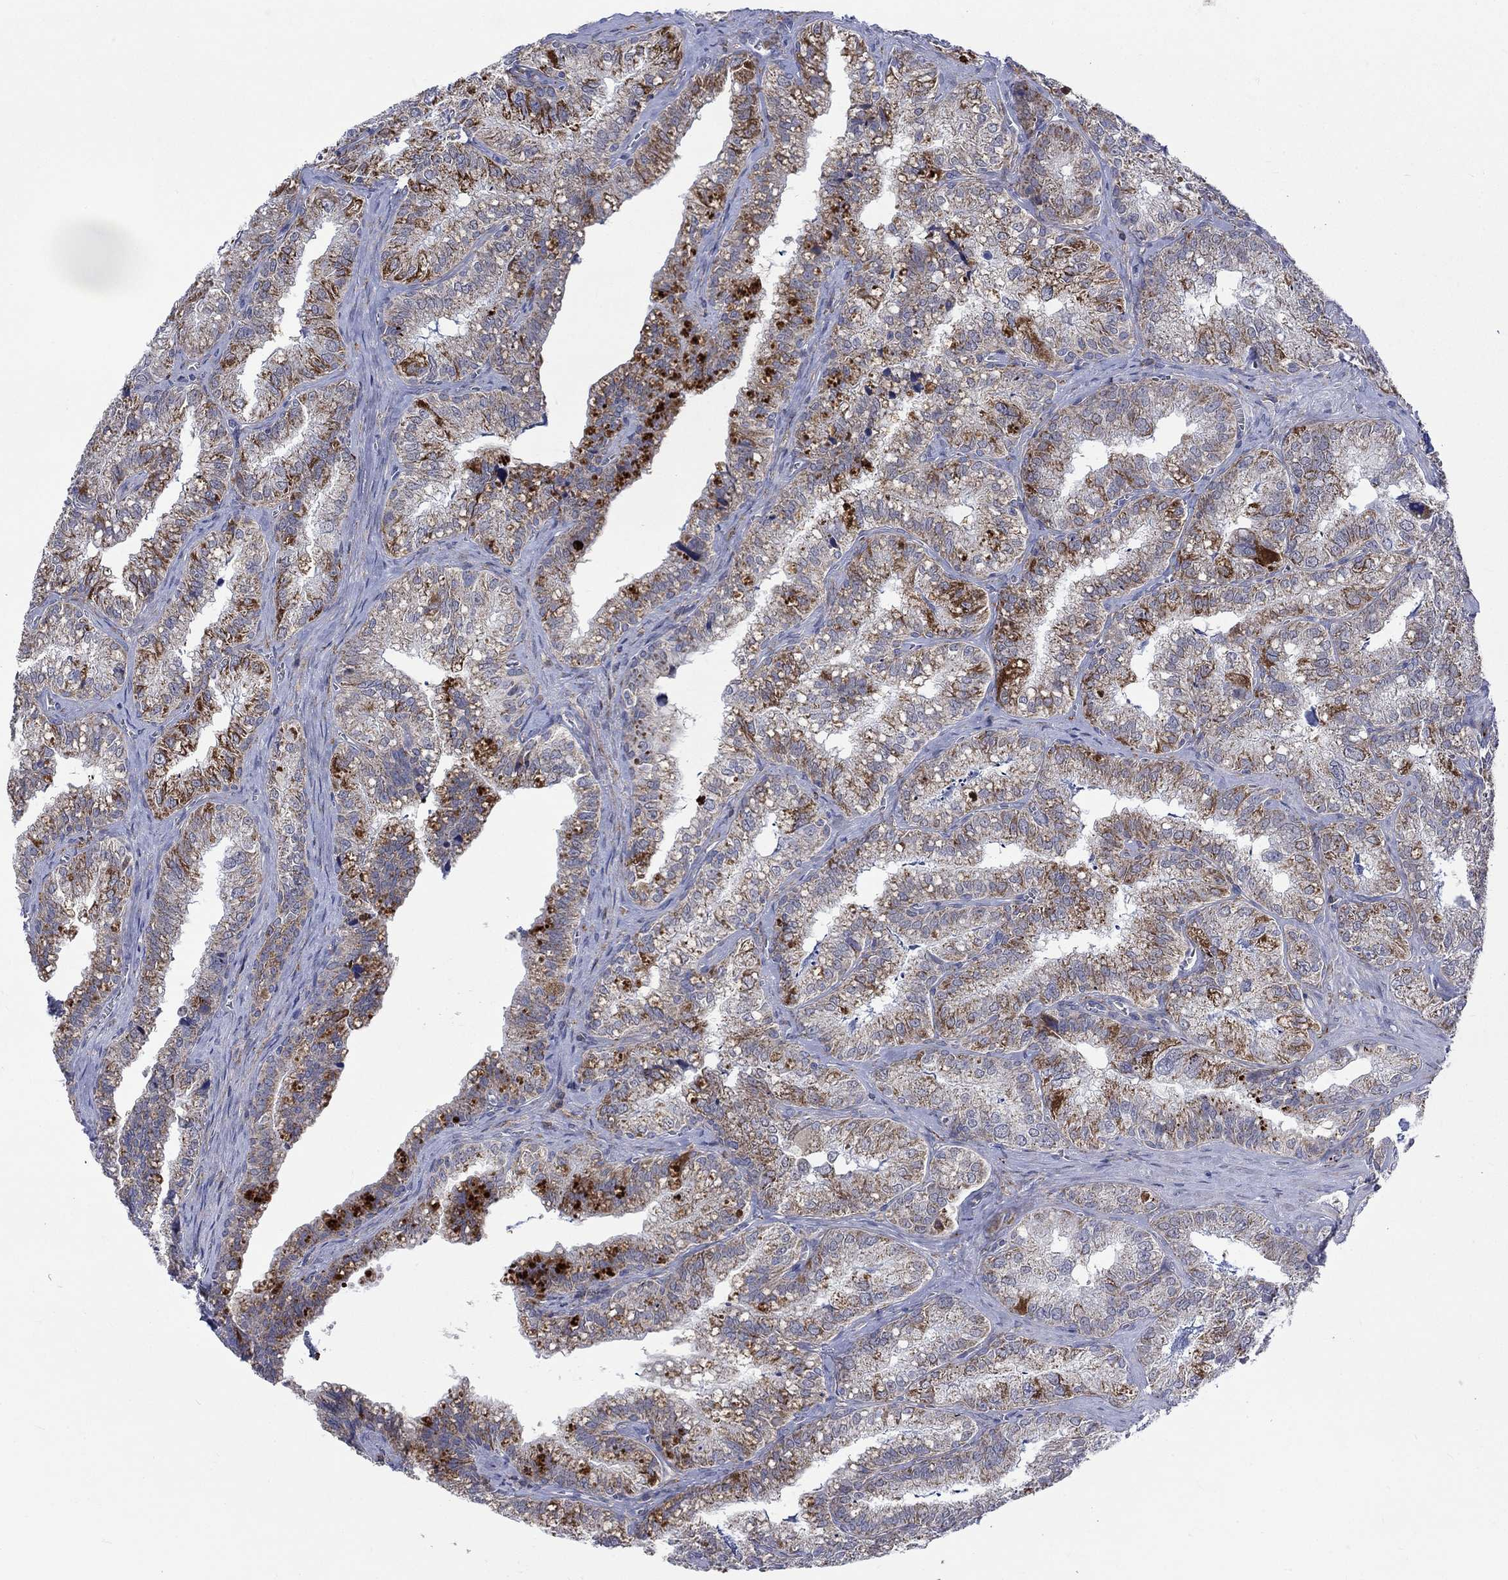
{"staining": {"intensity": "moderate", "quantity": "25%-75%", "location": "cytoplasmic/membranous"}, "tissue": "seminal vesicle", "cell_type": "Glandular cells", "image_type": "normal", "snomed": [{"axis": "morphology", "description": "Normal tissue, NOS"}, {"axis": "topography", "description": "Seminal veicle"}], "caption": "Immunohistochemistry of normal human seminal vesicle reveals medium levels of moderate cytoplasmic/membranous staining in about 25%-75% of glandular cells. The staining was performed using DAB, with brown indicating positive protein expression. Nuclei are stained blue with hematoxylin.", "gene": "SLC35F2", "patient": {"sex": "male", "age": 57}}